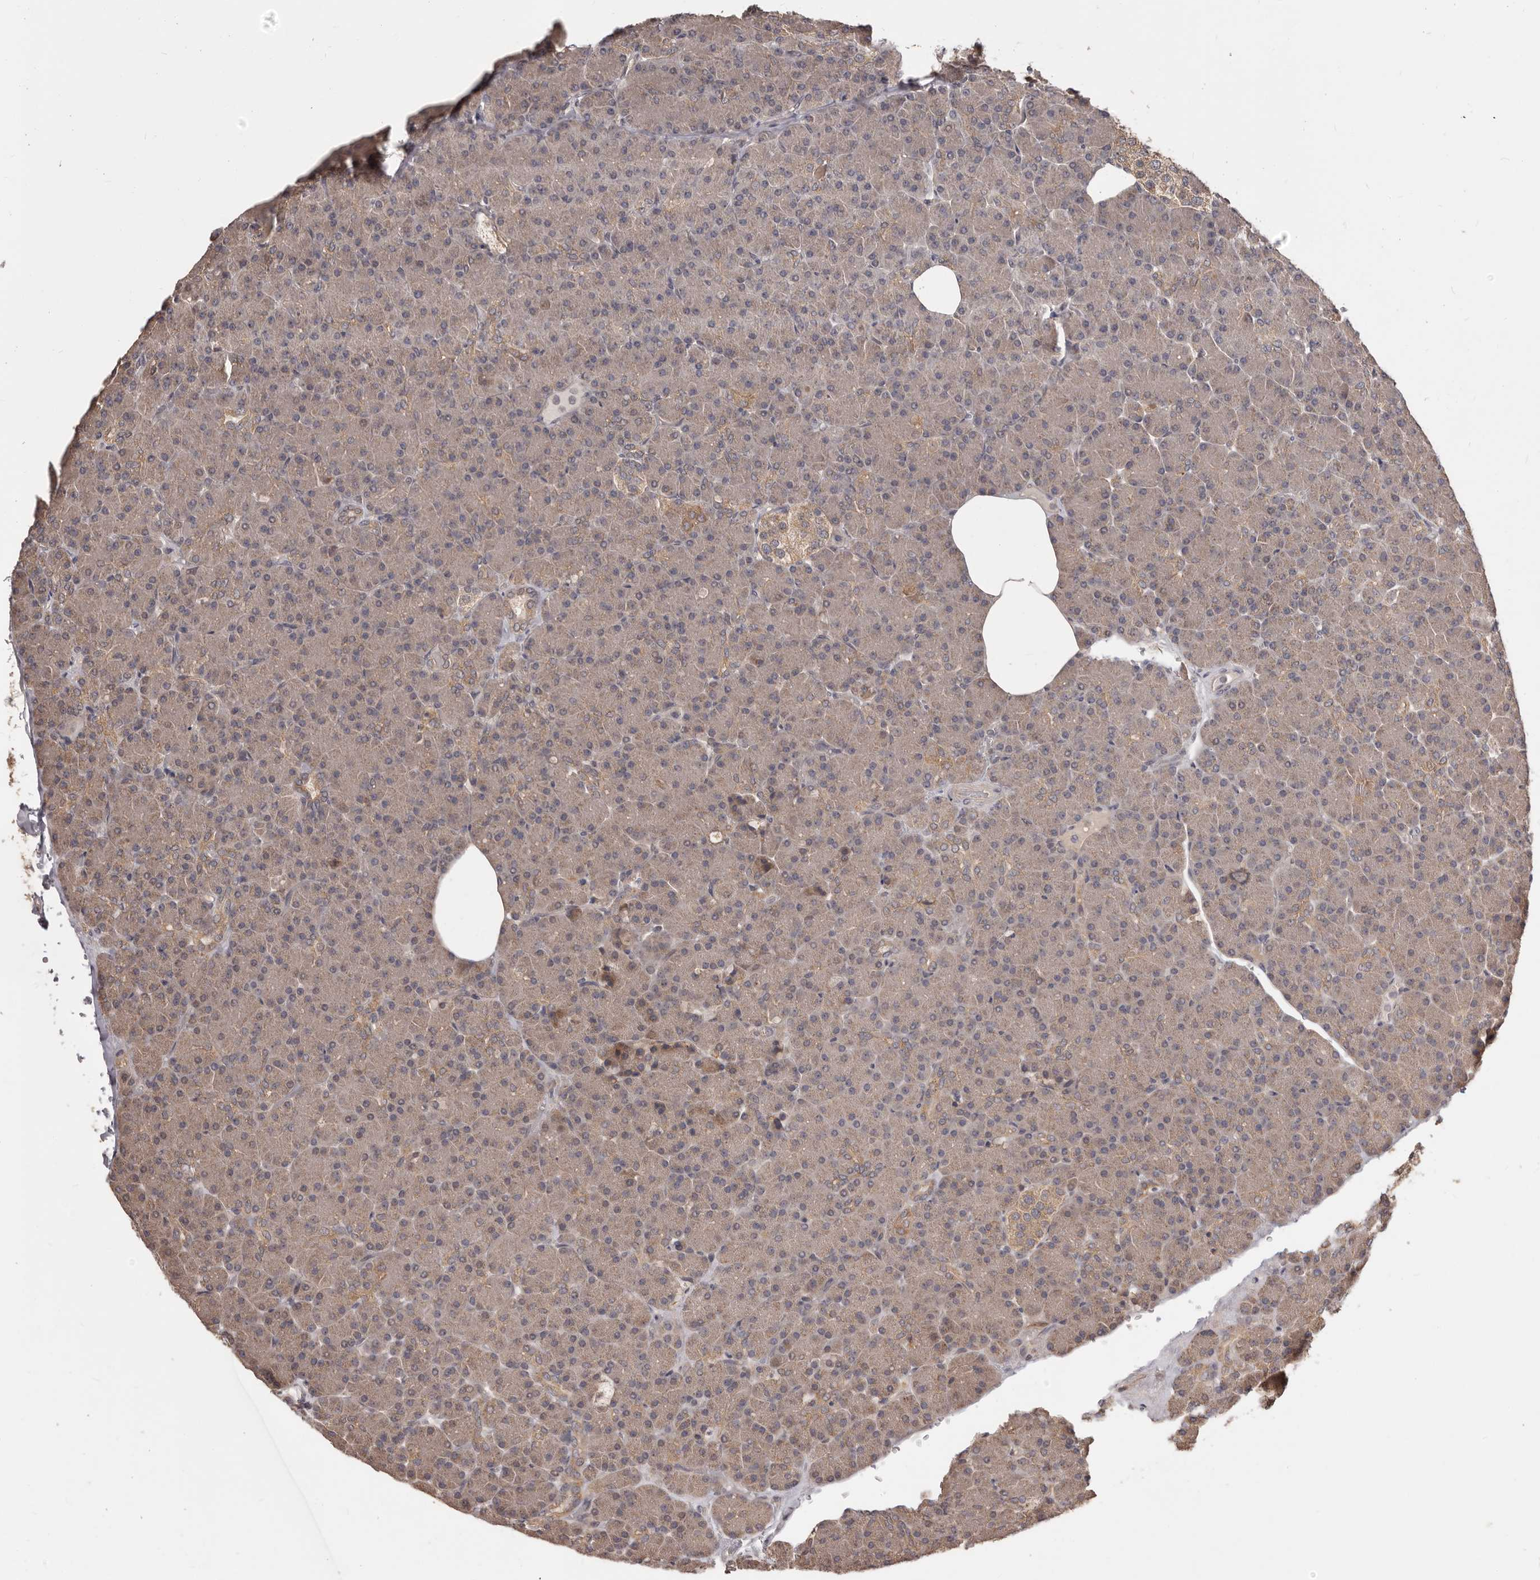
{"staining": {"intensity": "moderate", "quantity": ">75%", "location": "cytoplasmic/membranous"}, "tissue": "pancreas", "cell_type": "Exocrine glandular cells", "image_type": "normal", "snomed": [{"axis": "morphology", "description": "Normal tissue, NOS"}, {"axis": "topography", "description": "Pancreas"}], "caption": "Approximately >75% of exocrine glandular cells in benign human pancreas show moderate cytoplasmic/membranous protein staining as visualized by brown immunohistochemical staining.", "gene": "MTO1", "patient": {"sex": "female", "age": 43}}